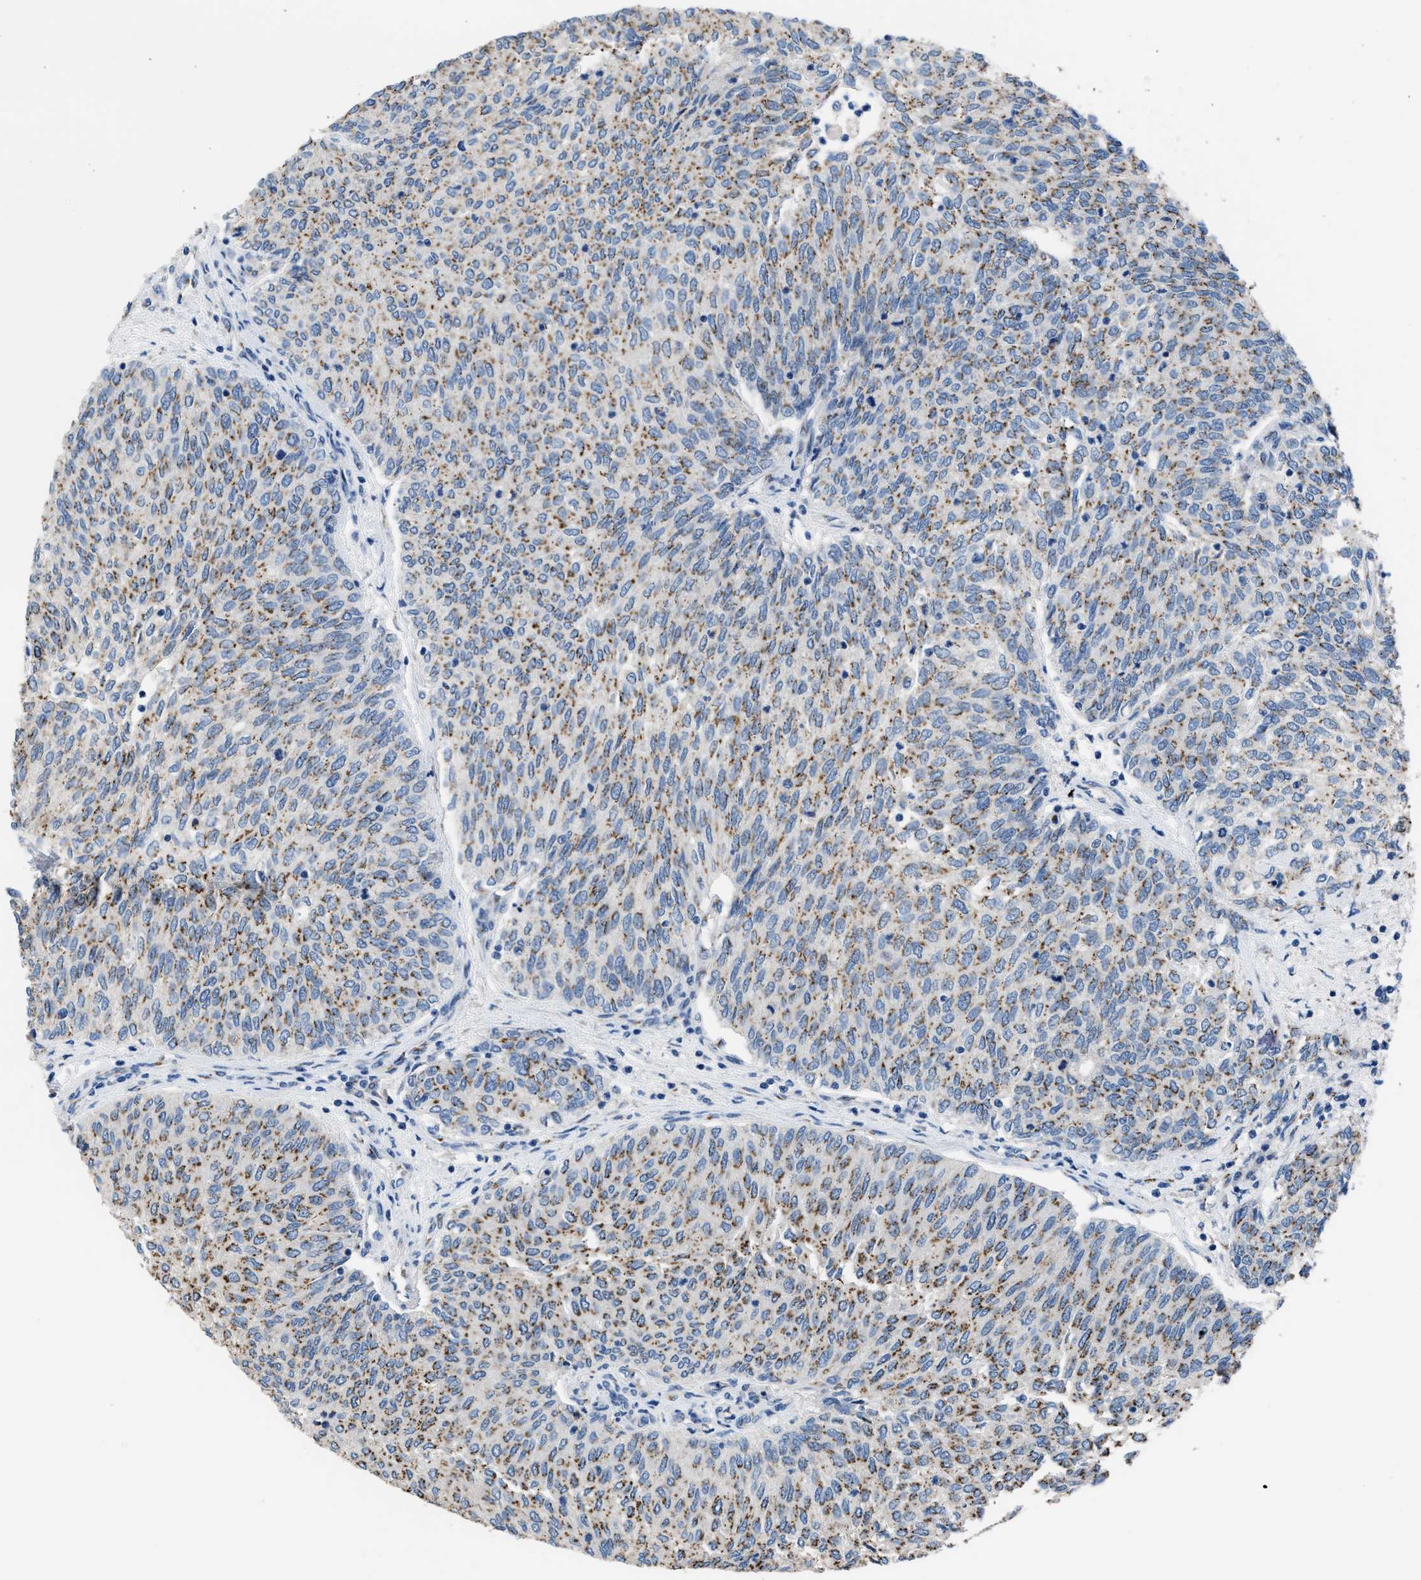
{"staining": {"intensity": "moderate", "quantity": ">75%", "location": "cytoplasmic/membranous"}, "tissue": "urothelial cancer", "cell_type": "Tumor cells", "image_type": "cancer", "snomed": [{"axis": "morphology", "description": "Urothelial carcinoma, Low grade"}, {"axis": "topography", "description": "Urinary bladder"}], "caption": "A micrograph showing moderate cytoplasmic/membranous staining in about >75% of tumor cells in urothelial carcinoma (low-grade), as visualized by brown immunohistochemical staining.", "gene": "GOLM1", "patient": {"sex": "female", "age": 79}}